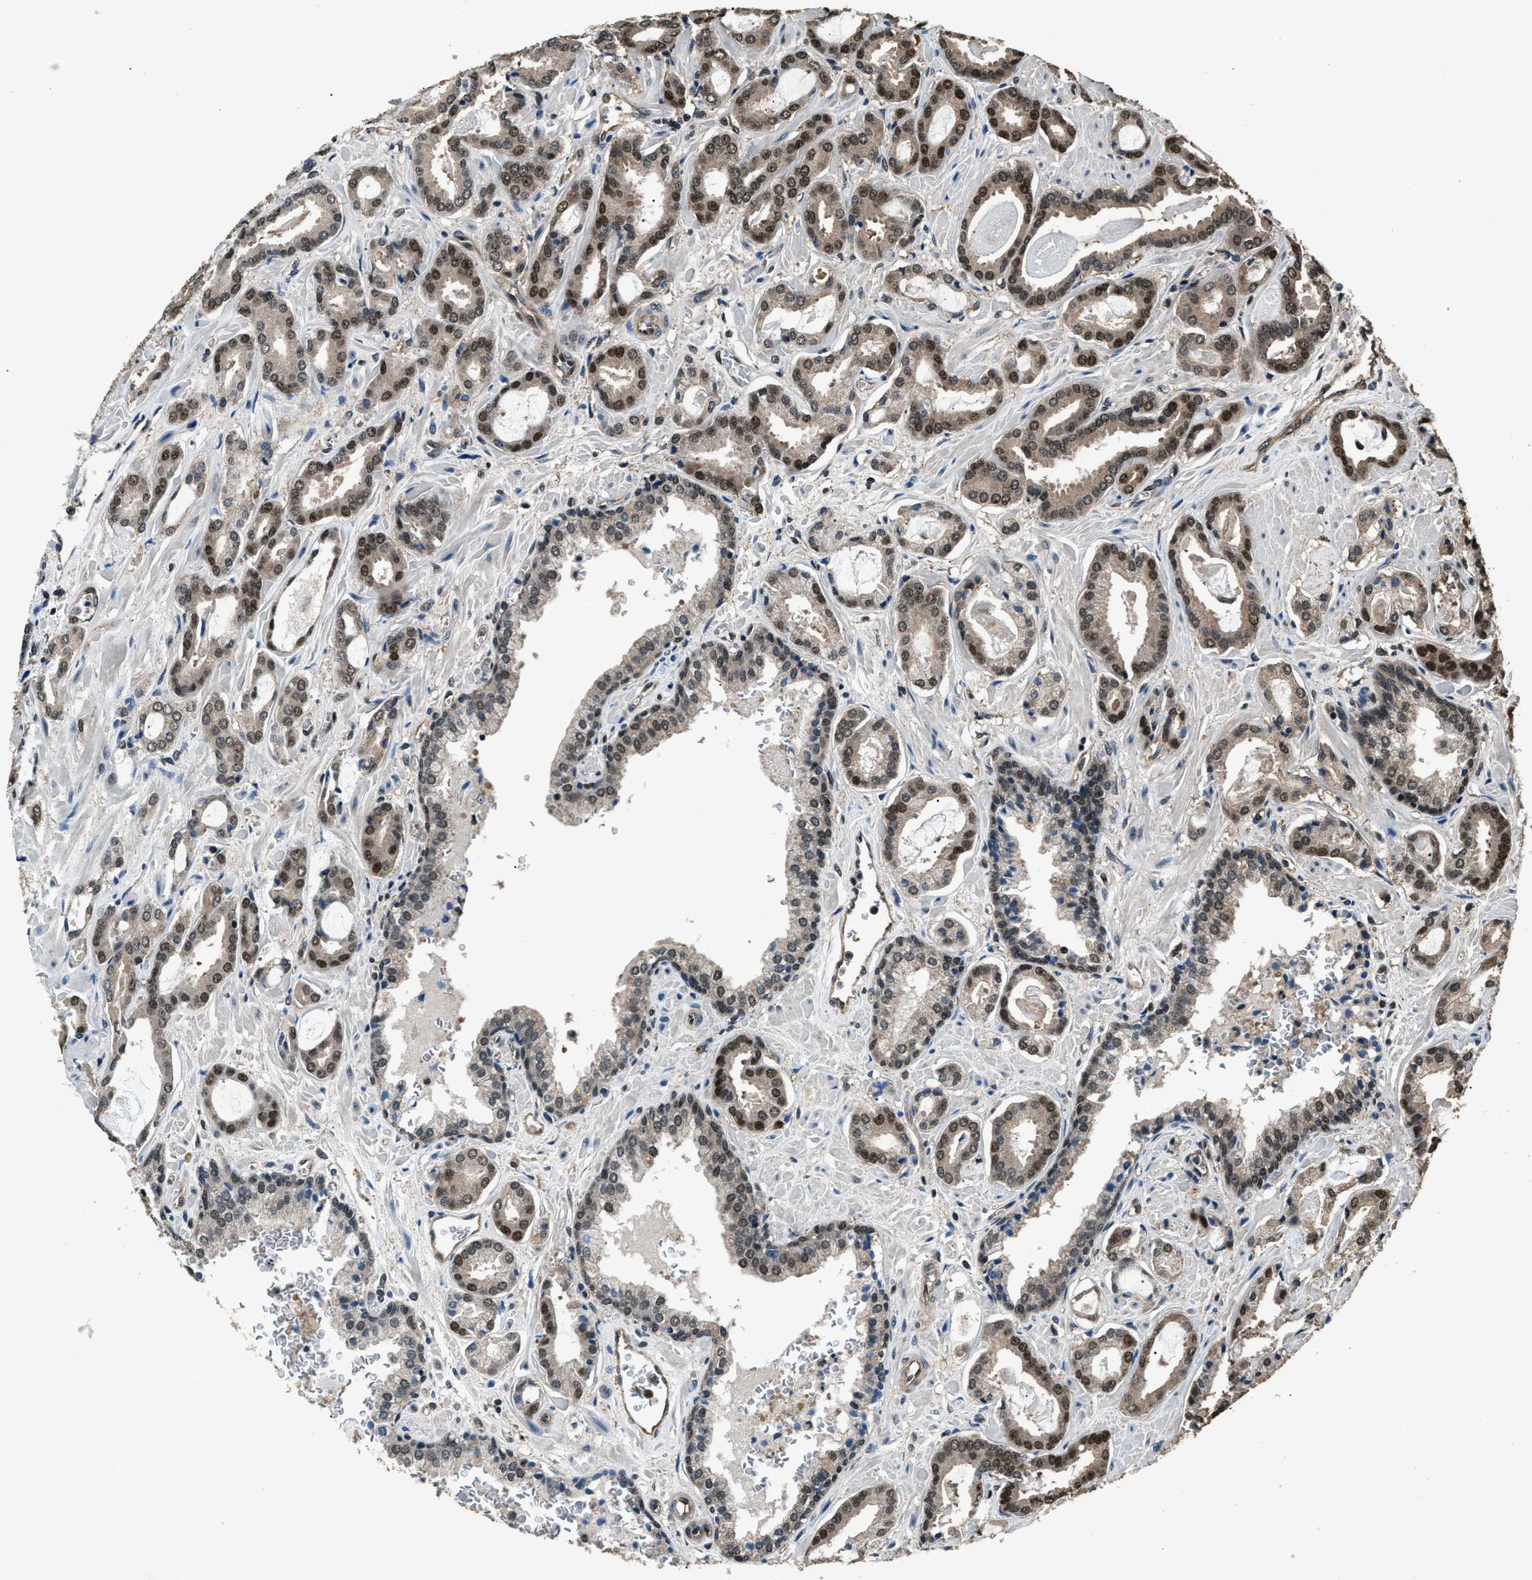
{"staining": {"intensity": "moderate", "quantity": "25%-75%", "location": "cytoplasmic/membranous,nuclear"}, "tissue": "prostate cancer", "cell_type": "Tumor cells", "image_type": "cancer", "snomed": [{"axis": "morphology", "description": "Adenocarcinoma, Low grade"}, {"axis": "topography", "description": "Prostate"}], "caption": "A high-resolution image shows immunohistochemistry (IHC) staining of prostate adenocarcinoma (low-grade), which shows moderate cytoplasmic/membranous and nuclear positivity in about 25%-75% of tumor cells.", "gene": "DFFA", "patient": {"sex": "male", "age": 53}}